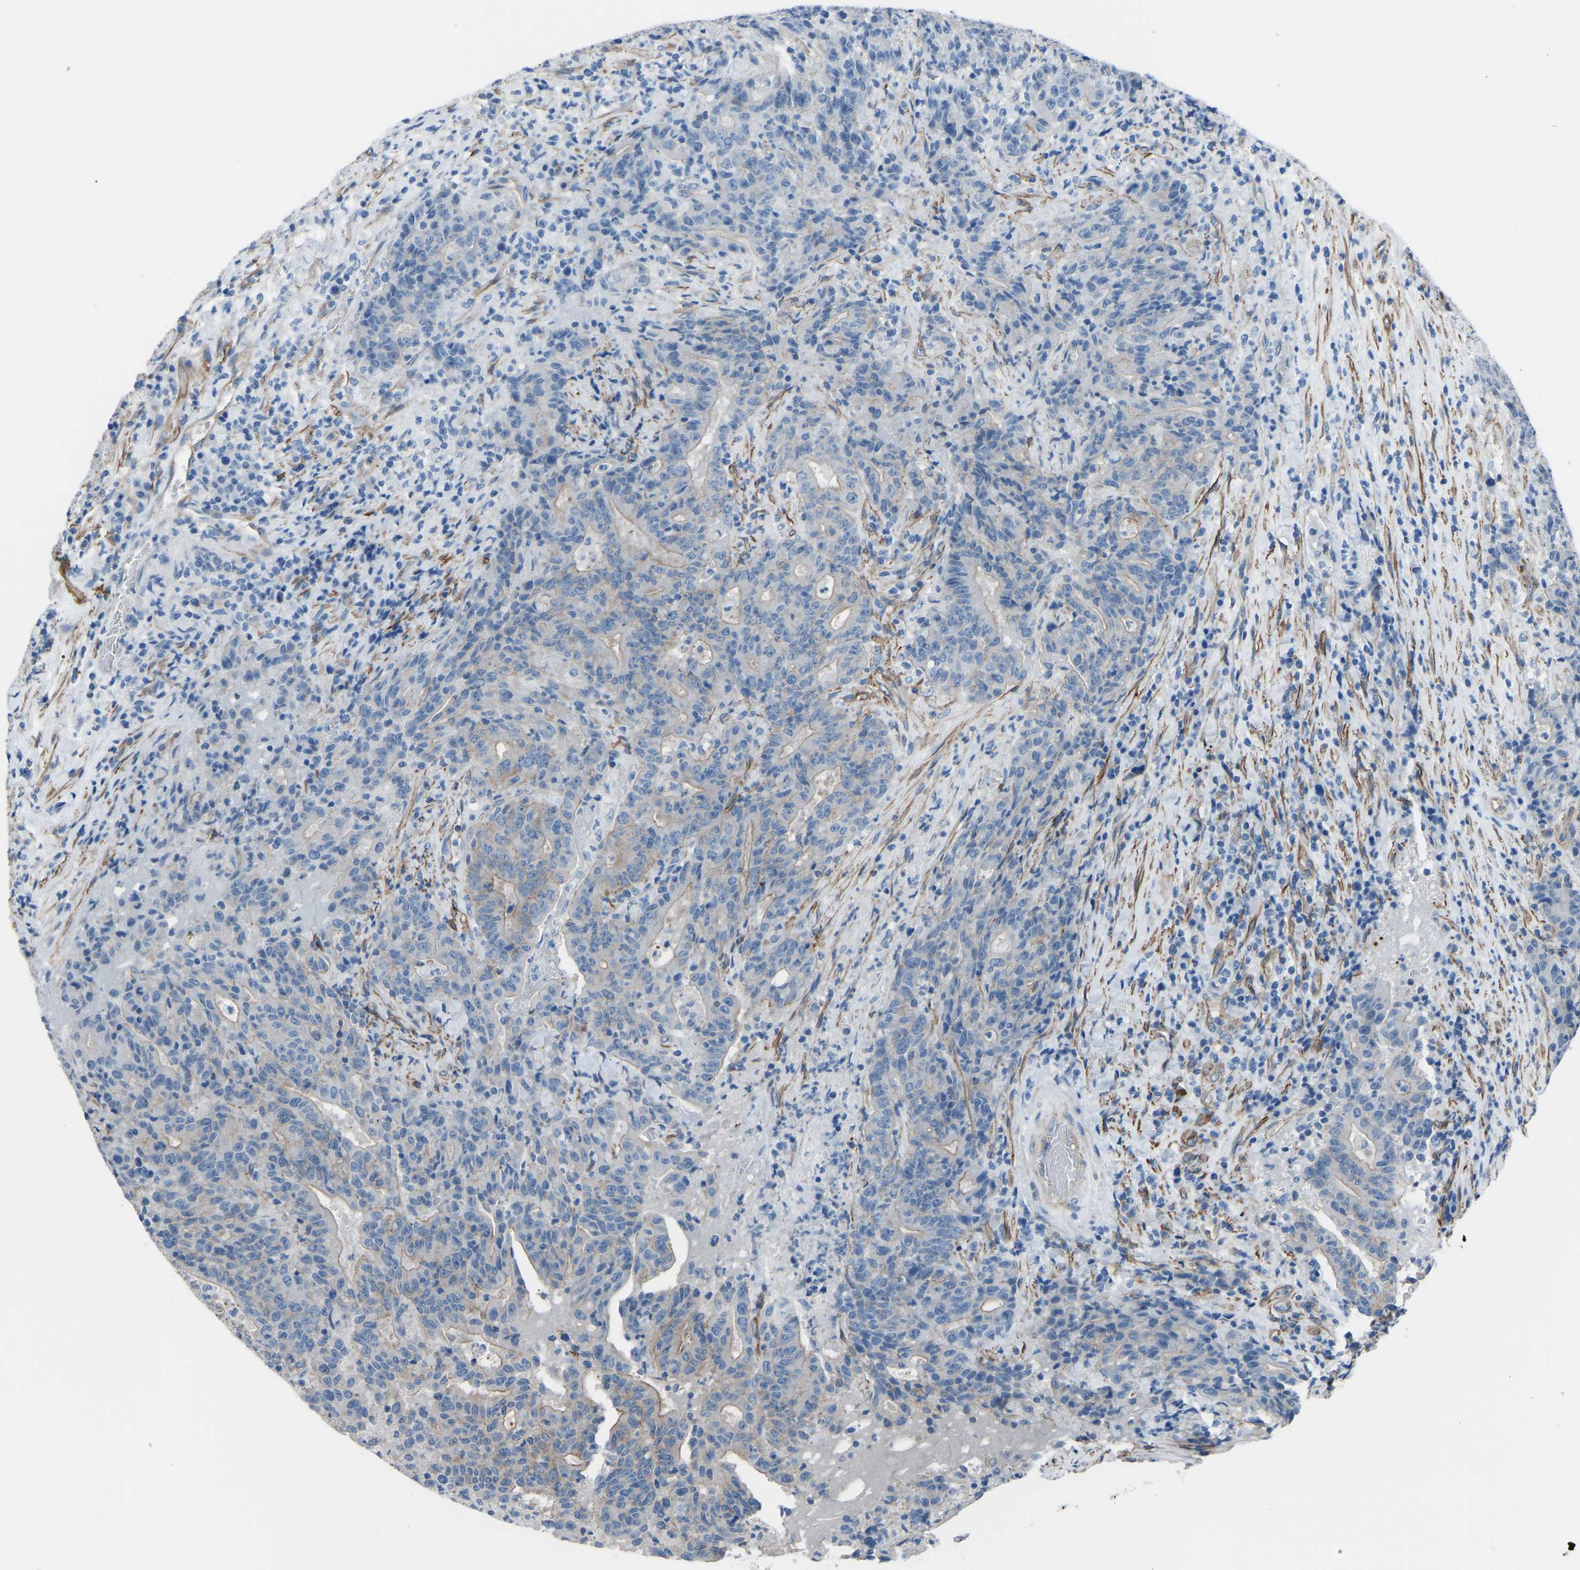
{"staining": {"intensity": "moderate", "quantity": "<25%", "location": "cytoplasmic/membranous"}, "tissue": "colorectal cancer", "cell_type": "Tumor cells", "image_type": "cancer", "snomed": [{"axis": "morphology", "description": "Adenocarcinoma, NOS"}, {"axis": "topography", "description": "Colon"}], "caption": "Adenocarcinoma (colorectal) stained with immunohistochemistry demonstrates moderate cytoplasmic/membranous staining in approximately <25% of tumor cells.", "gene": "MYH10", "patient": {"sex": "female", "age": 75}}